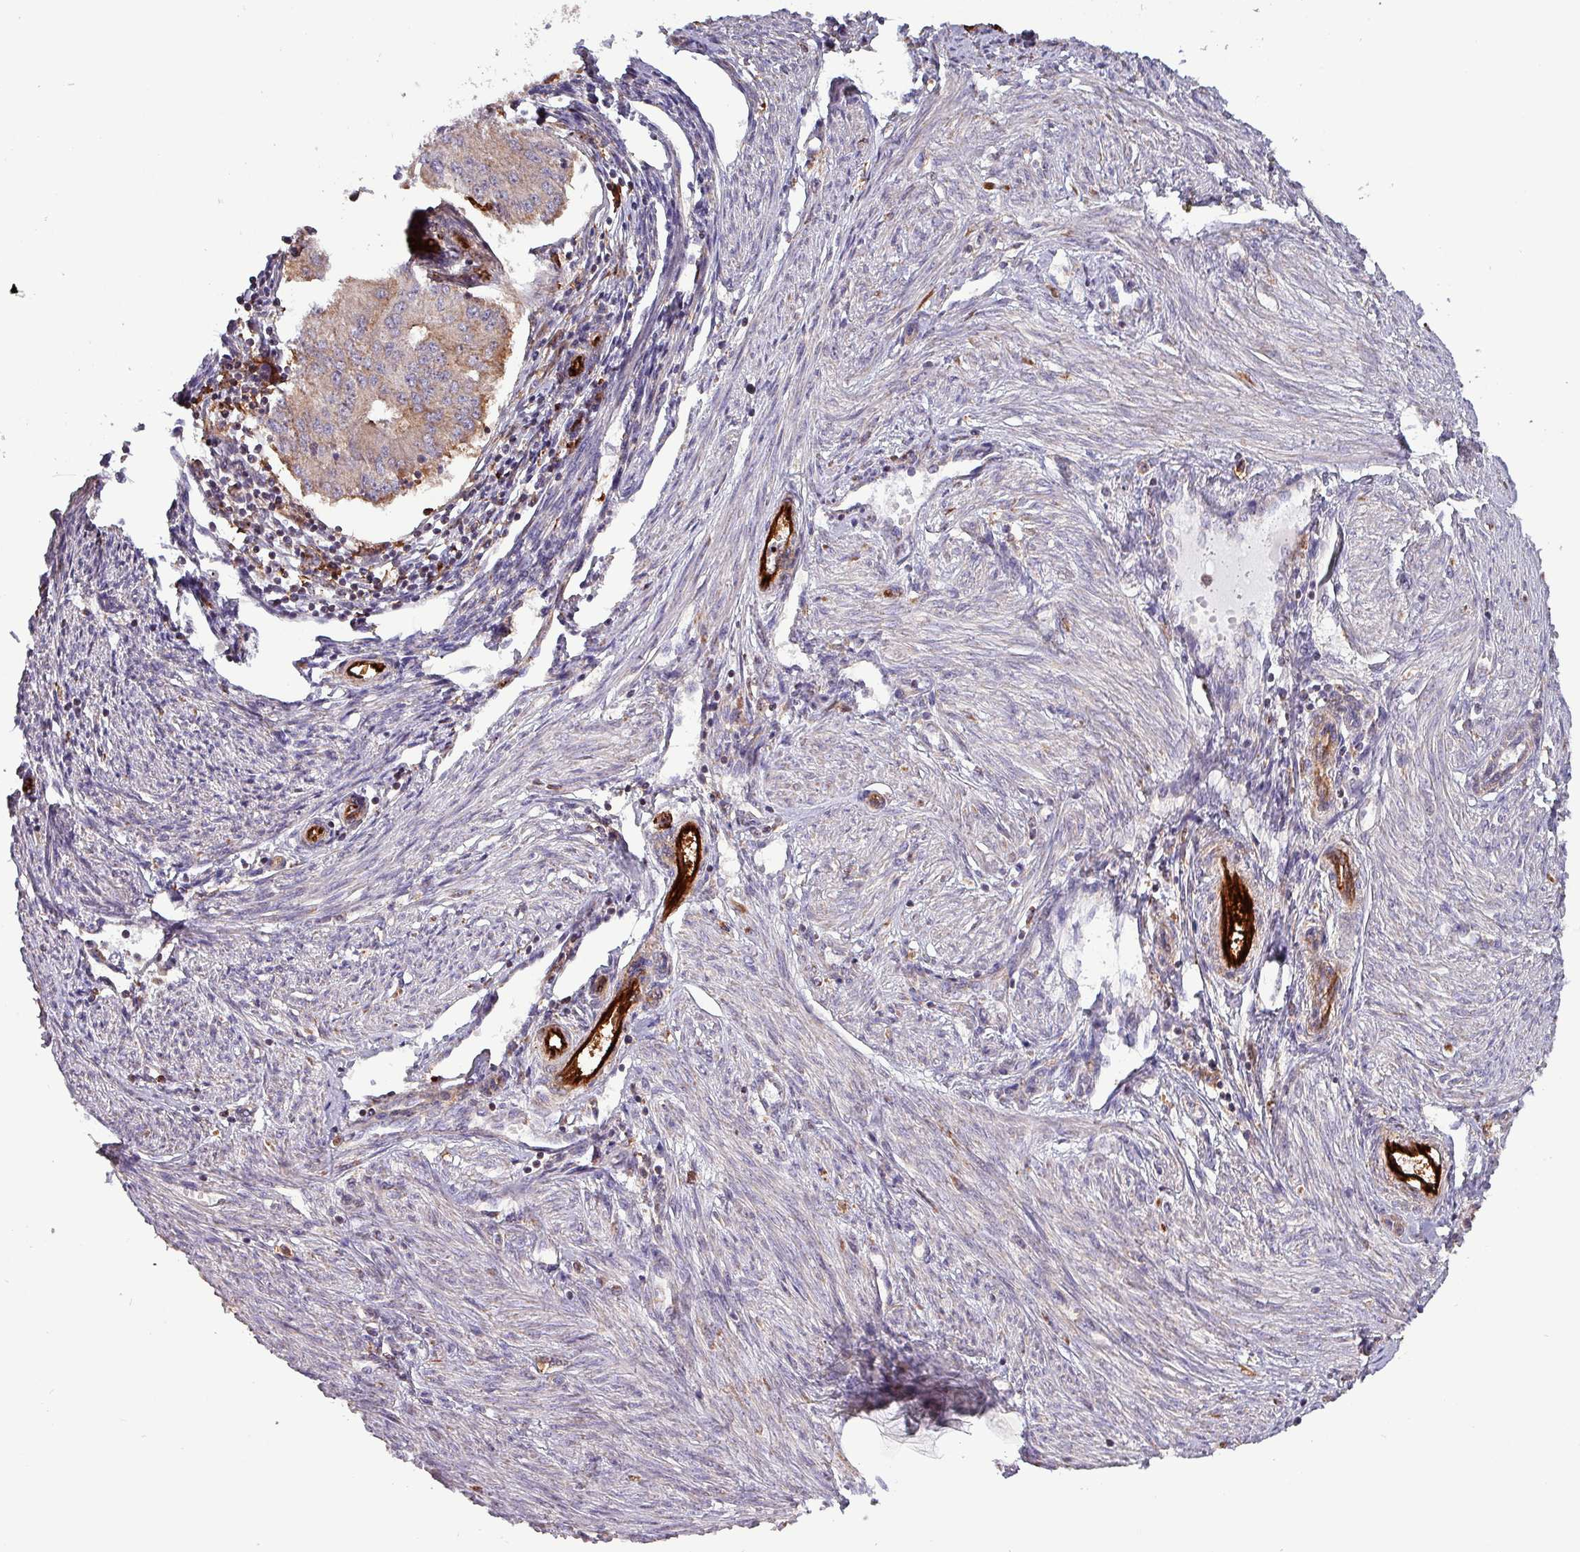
{"staining": {"intensity": "weak", "quantity": "<25%", "location": "cytoplasmic/membranous"}, "tissue": "endometrial cancer", "cell_type": "Tumor cells", "image_type": "cancer", "snomed": [{"axis": "morphology", "description": "Adenocarcinoma, NOS"}, {"axis": "topography", "description": "Endometrium"}], "caption": "Immunohistochemistry photomicrograph of endometrial adenocarcinoma stained for a protein (brown), which demonstrates no expression in tumor cells. (Brightfield microscopy of DAB (3,3'-diaminobenzidine) IHC at high magnification).", "gene": "SCIN", "patient": {"sex": "female", "age": 50}}